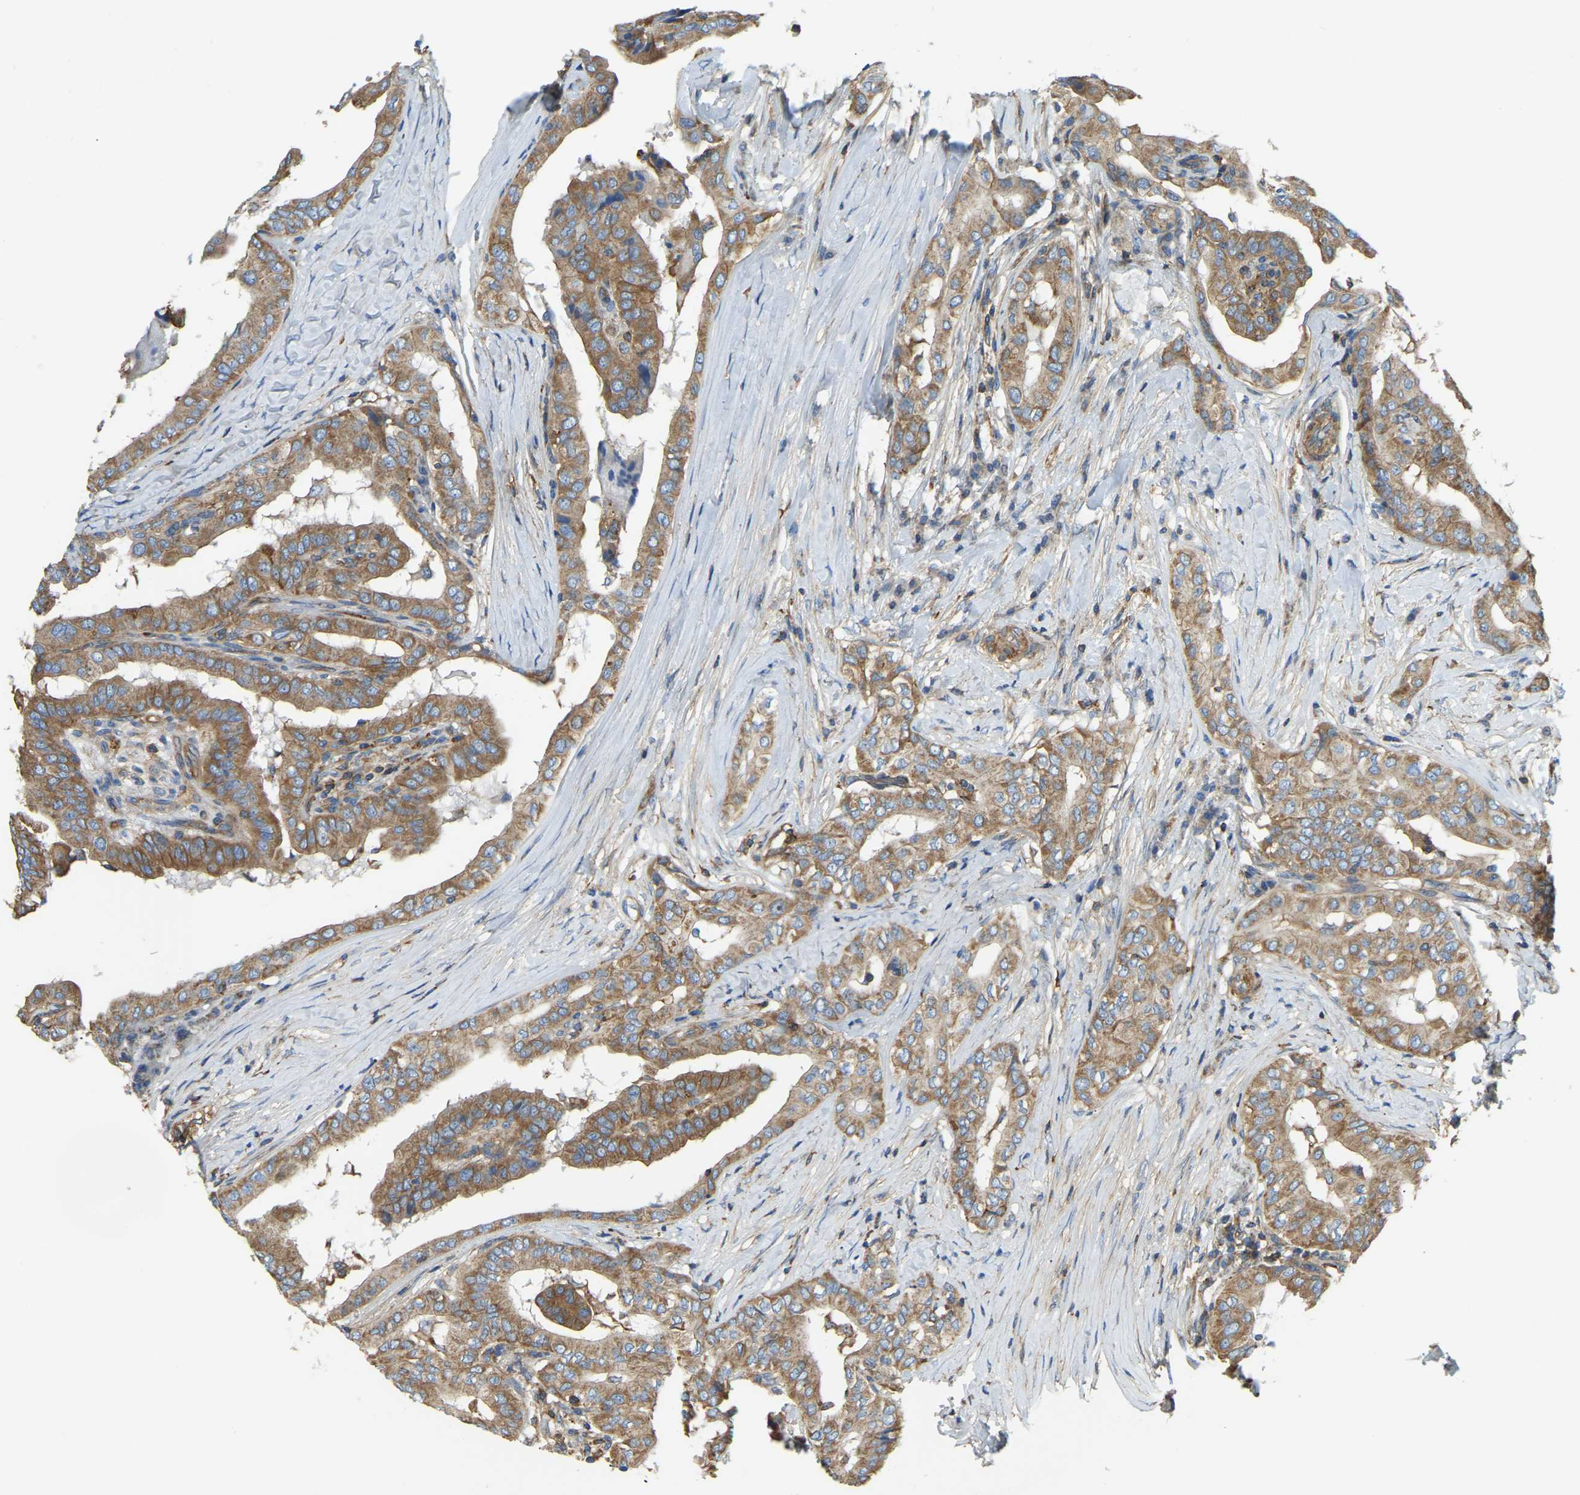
{"staining": {"intensity": "moderate", "quantity": ">75%", "location": "cytoplasmic/membranous"}, "tissue": "thyroid cancer", "cell_type": "Tumor cells", "image_type": "cancer", "snomed": [{"axis": "morphology", "description": "Papillary adenocarcinoma, NOS"}, {"axis": "topography", "description": "Thyroid gland"}], "caption": "High-magnification brightfield microscopy of thyroid cancer stained with DAB (brown) and counterstained with hematoxylin (blue). tumor cells exhibit moderate cytoplasmic/membranous positivity is seen in approximately>75% of cells. The staining was performed using DAB to visualize the protein expression in brown, while the nuclei were stained in blue with hematoxylin (Magnification: 20x).", "gene": "AHNAK", "patient": {"sex": "male", "age": 33}}